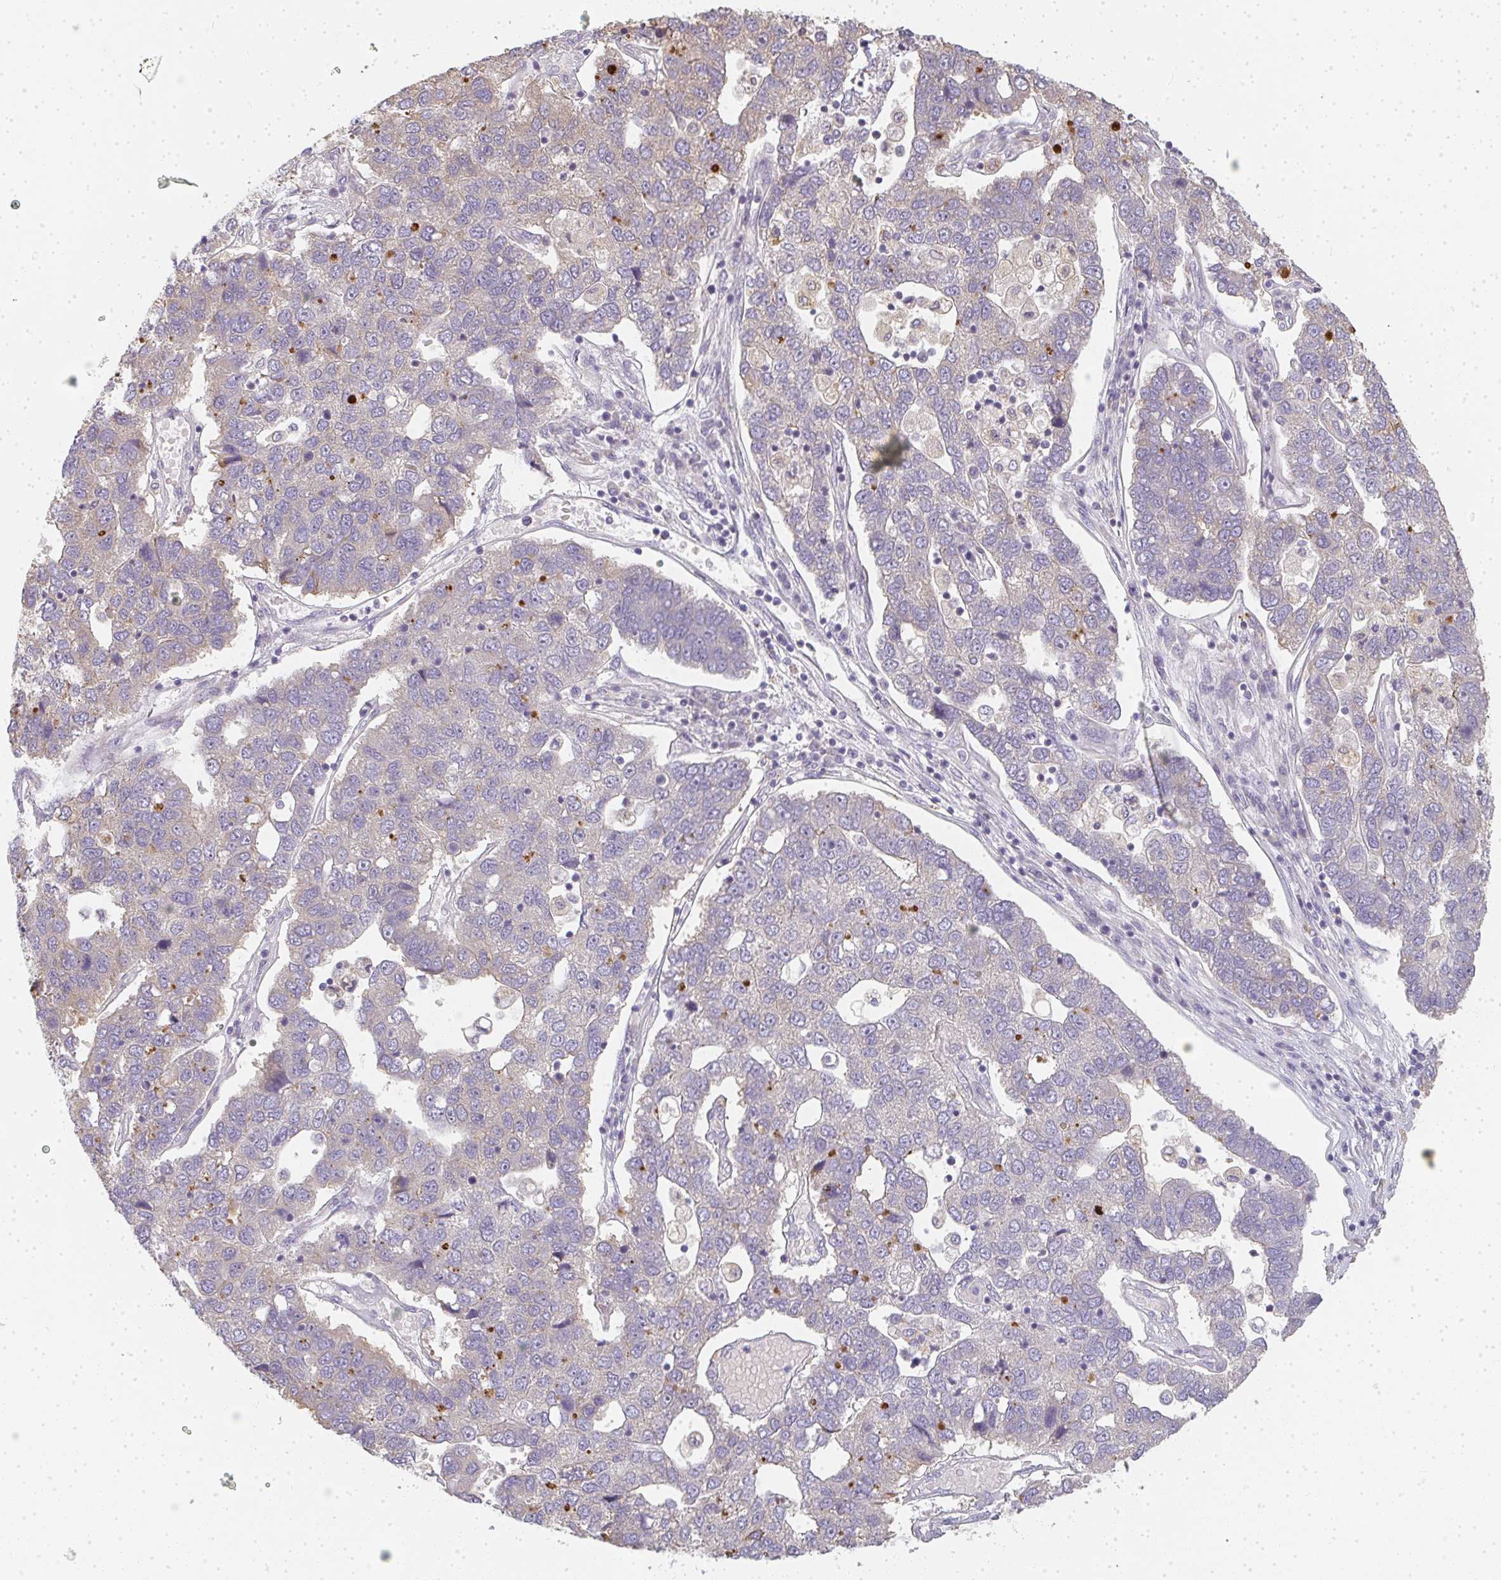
{"staining": {"intensity": "moderate", "quantity": "<25%", "location": "cytoplasmic/membranous"}, "tissue": "pancreatic cancer", "cell_type": "Tumor cells", "image_type": "cancer", "snomed": [{"axis": "morphology", "description": "Adenocarcinoma, NOS"}, {"axis": "topography", "description": "Pancreas"}], "caption": "A photomicrograph of human adenocarcinoma (pancreatic) stained for a protein exhibits moderate cytoplasmic/membranous brown staining in tumor cells.", "gene": "SLC35B3", "patient": {"sex": "female", "age": 61}}